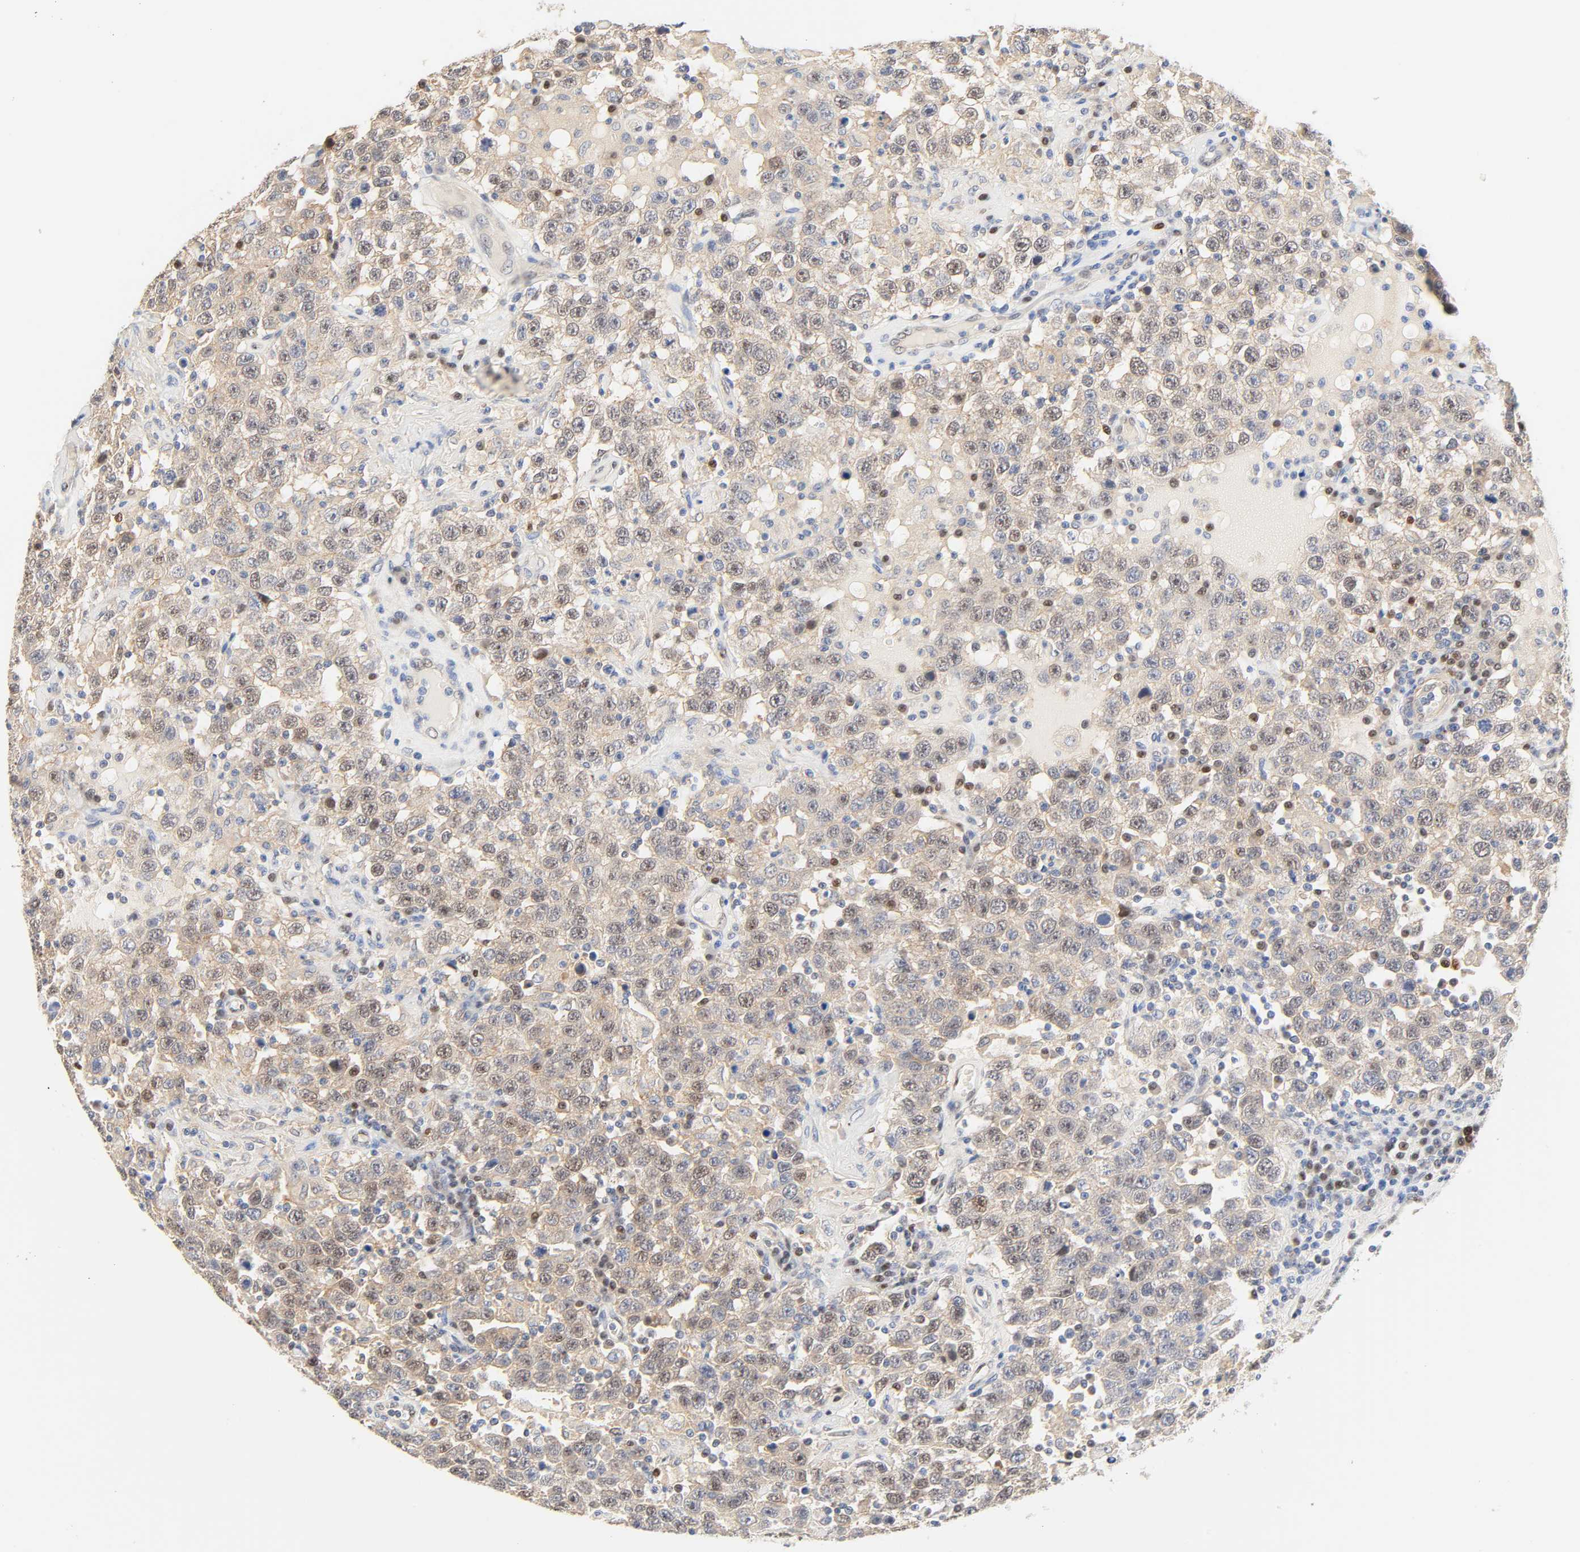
{"staining": {"intensity": "weak", "quantity": ">75%", "location": "cytoplasmic/membranous,nuclear"}, "tissue": "testis cancer", "cell_type": "Tumor cells", "image_type": "cancer", "snomed": [{"axis": "morphology", "description": "Seminoma, NOS"}, {"axis": "topography", "description": "Testis"}], "caption": "Protein positivity by immunohistochemistry demonstrates weak cytoplasmic/membranous and nuclear positivity in approximately >75% of tumor cells in seminoma (testis).", "gene": "BORCS8-MEF2B", "patient": {"sex": "male", "age": 41}}